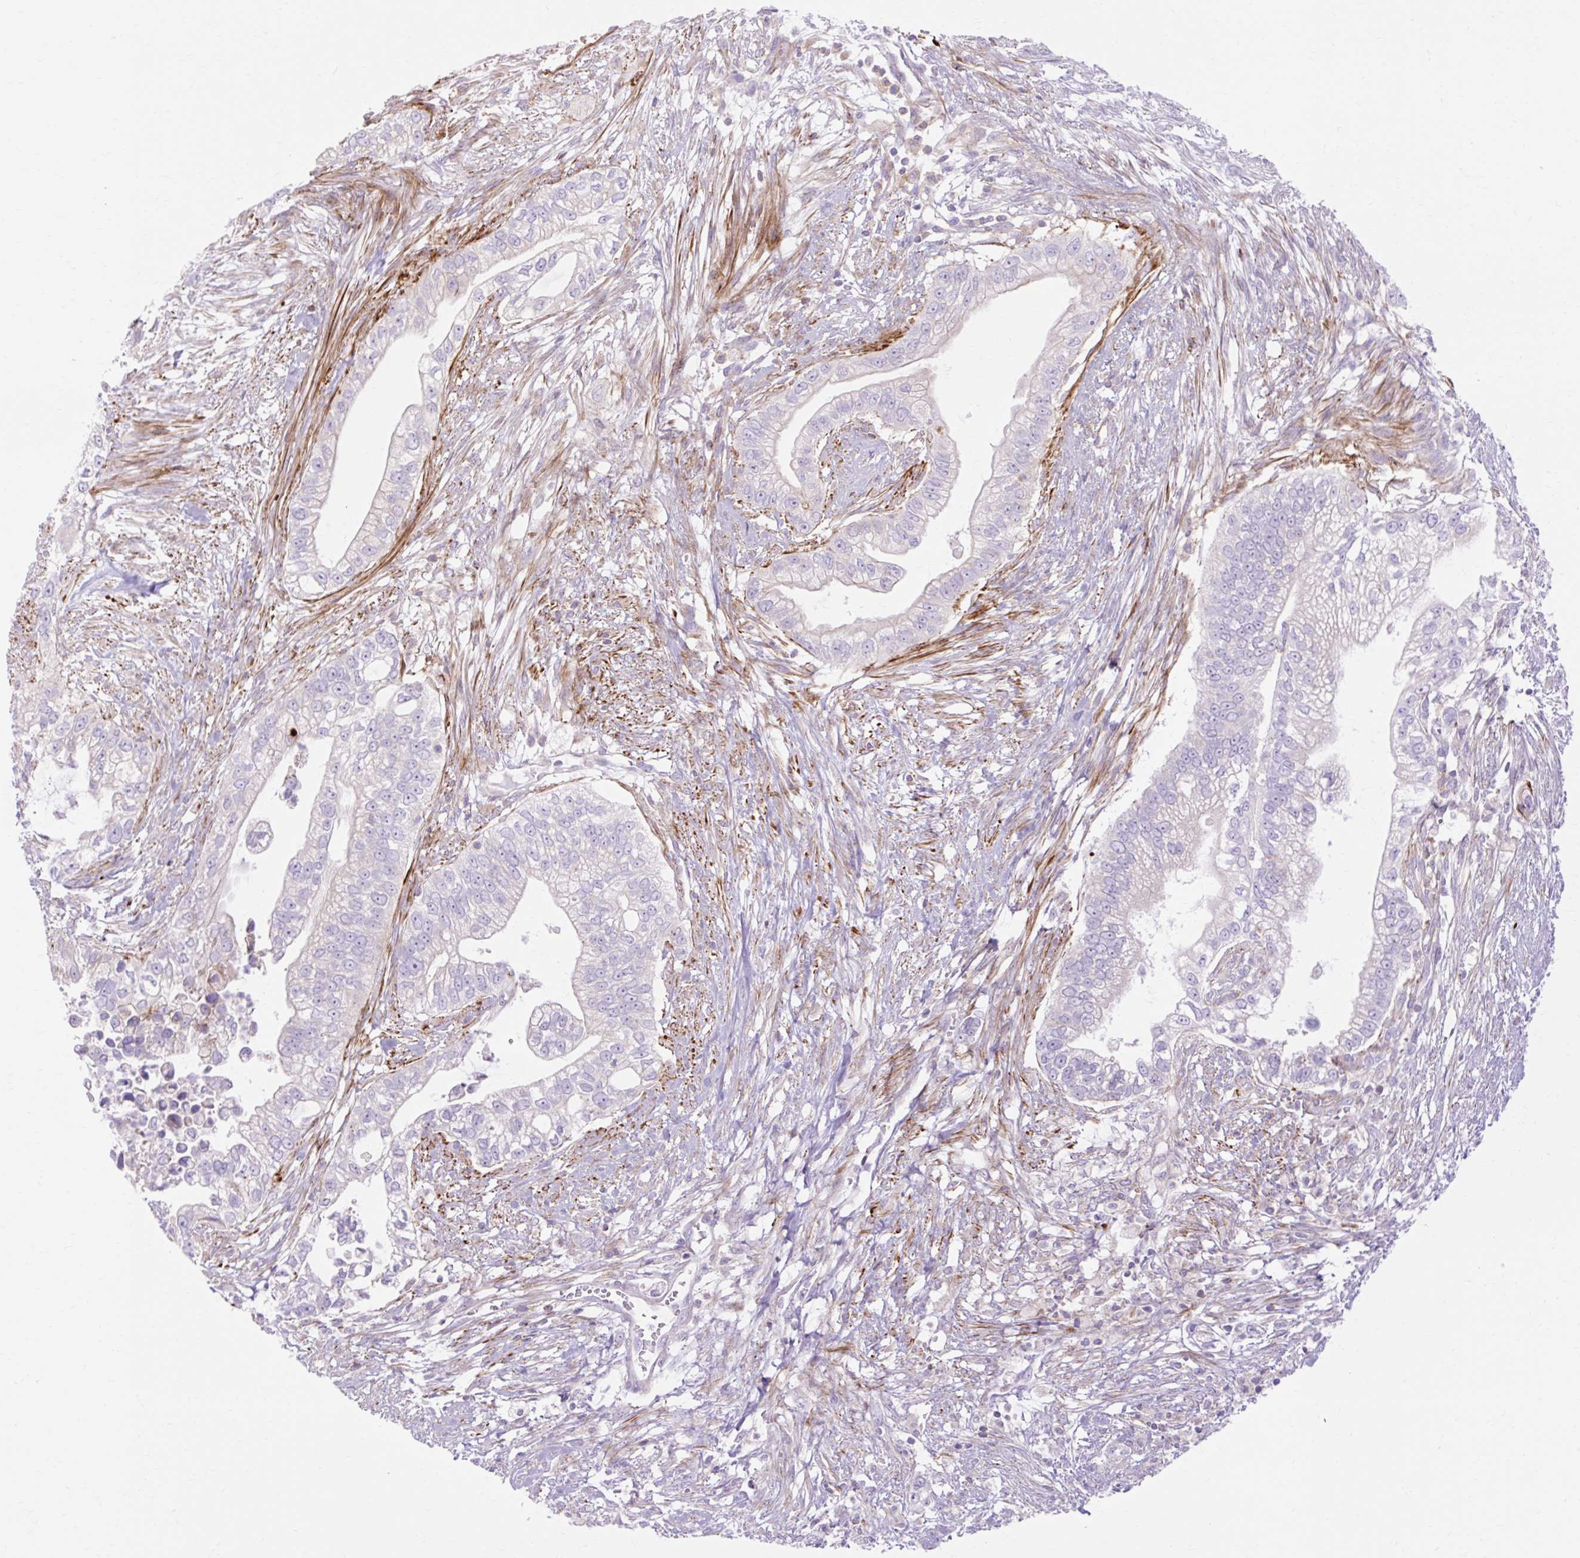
{"staining": {"intensity": "negative", "quantity": "none", "location": "none"}, "tissue": "pancreatic cancer", "cell_type": "Tumor cells", "image_type": "cancer", "snomed": [{"axis": "morphology", "description": "Adenocarcinoma, NOS"}, {"axis": "topography", "description": "Pancreas"}], "caption": "Human pancreatic cancer (adenocarcinoma) stained for a protein using immunohistochemistry (IHC) demonstrates no staining in tumor cells.", "gene": "CORO7-PAM16", "patient": {"sex": "male", "age": 70}}